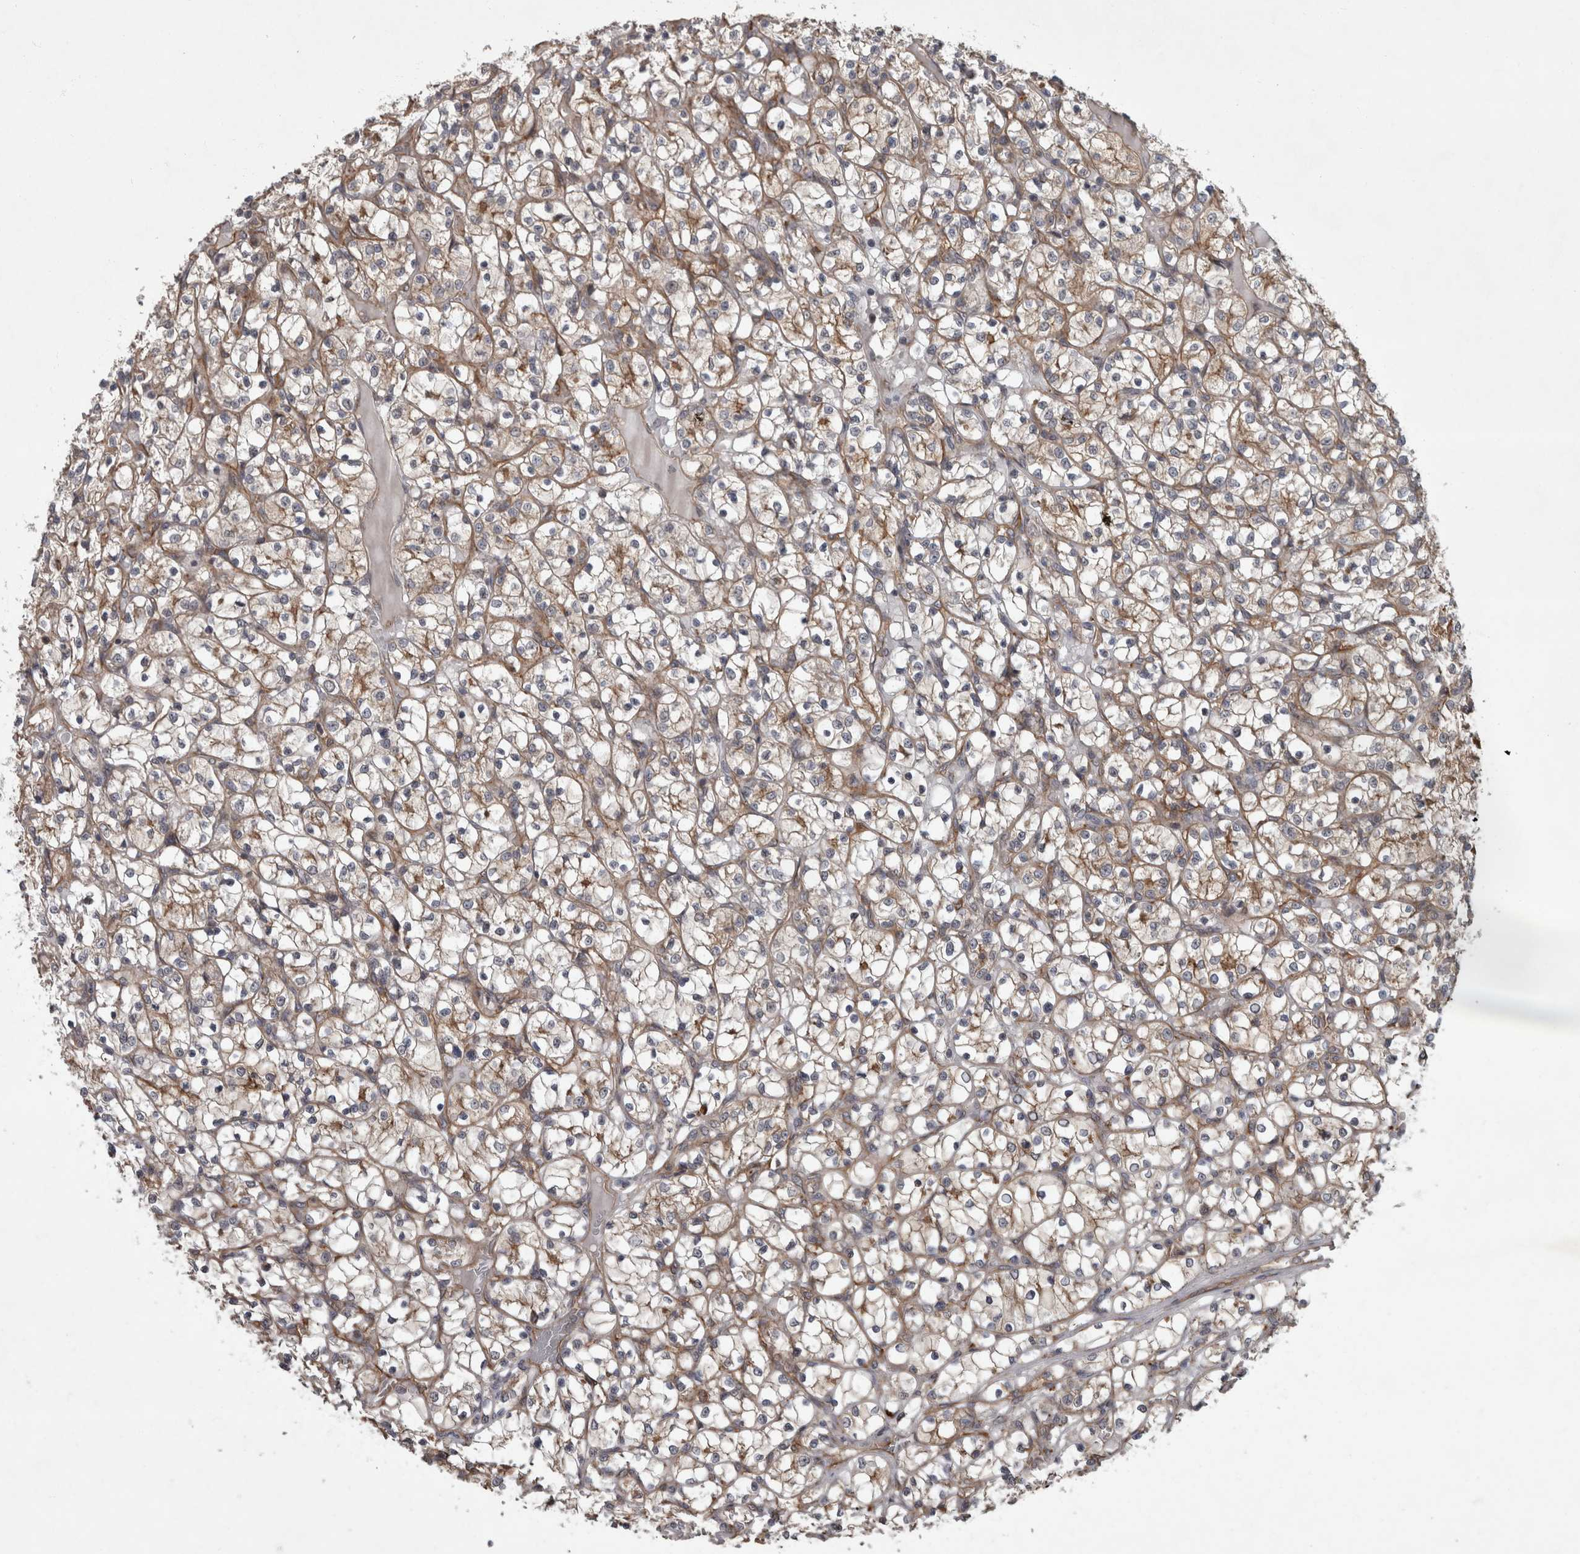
{"staining": {"intensity": "moderate", "quantity": "25%-75%", "location": "cytoplasmic/membranous"}, "tissue": "renal cancer", "cell_type": "Tumor cells", "image_type": "cancer", "snomed": [{"axis": "morphology", "description": "Adenocarcinoma, NOS"}, {"axis": "topography", "description": "Kidney"}], "caption": "Renal cancer (adenocarcinoma) stained with IHC shows moderate cytoplasmic/membranous positivity in approximately 25%-75% of tumor cells. Using DAB (3,3'-diaminobenzidine) (brown) and hematoxylin (blue) stains, captured at high magnification using brightfield microscopy.", "gene": "VEGFD", "patient": {"sex": "female", "age": 69}}